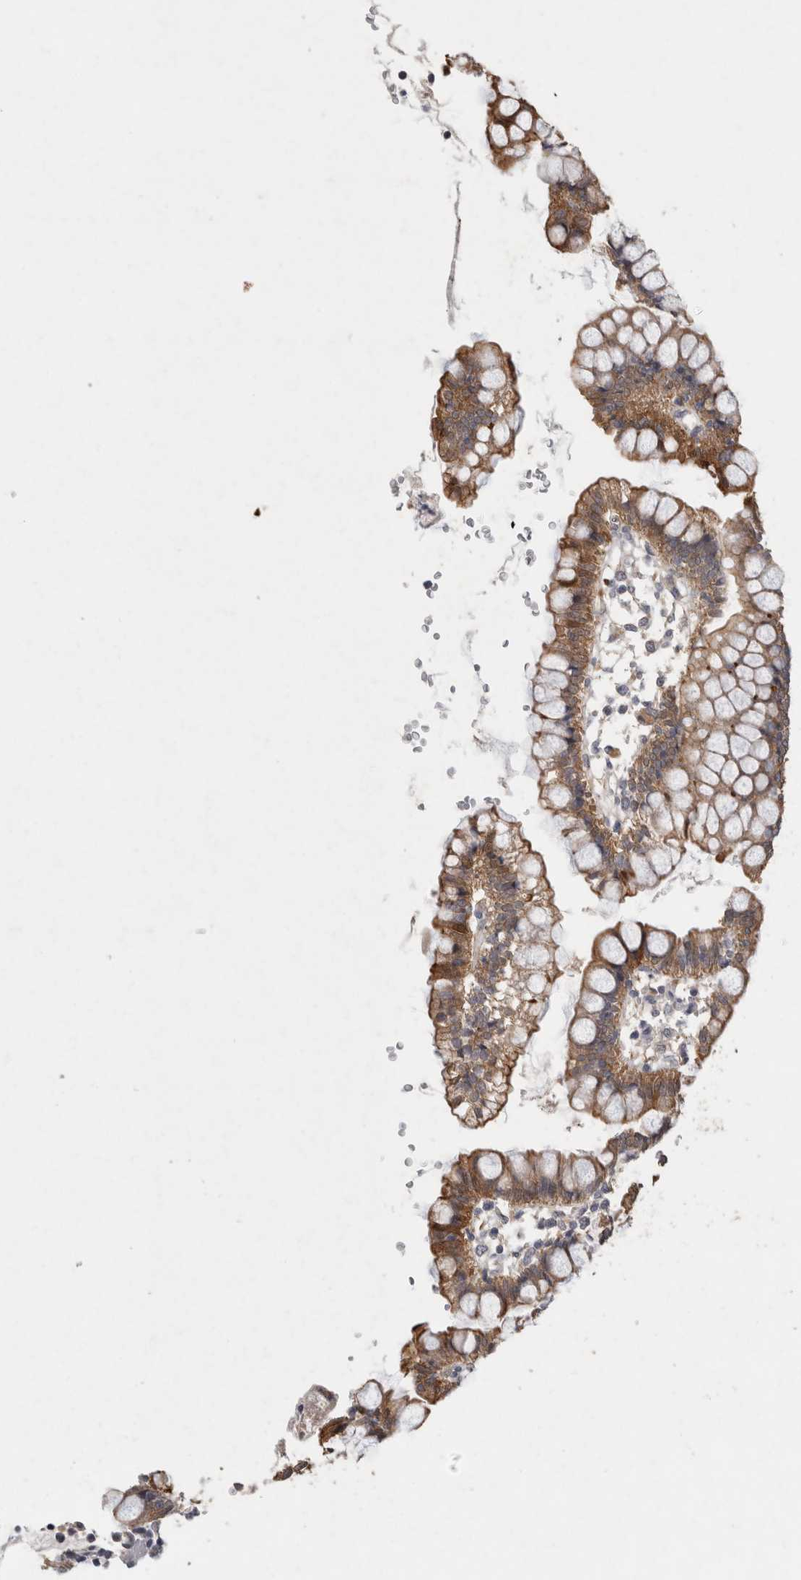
{"staining": {"intensity": "strong", "quantity": ">75%", "location": "cytoplasmic/membranous"}, "tissue": "small intestine", "cell_type": "Glandular cells", "image_type": "normal", "snomed": [{"axis": "morphology", "description": "Normal tissue, NOS"}, {"axis": "morphology", "description": "Developmental malformation"}, {"axis": "topography", "description": "Small intestine"}], "caption": "Benign small intestine demonstrates strong cytoplasmic/membranous expression in approximately >75% of glandular cells, visualized by immunohistochemistry.", "gene": "RHPN1", "patient": {"sex": "male"}}